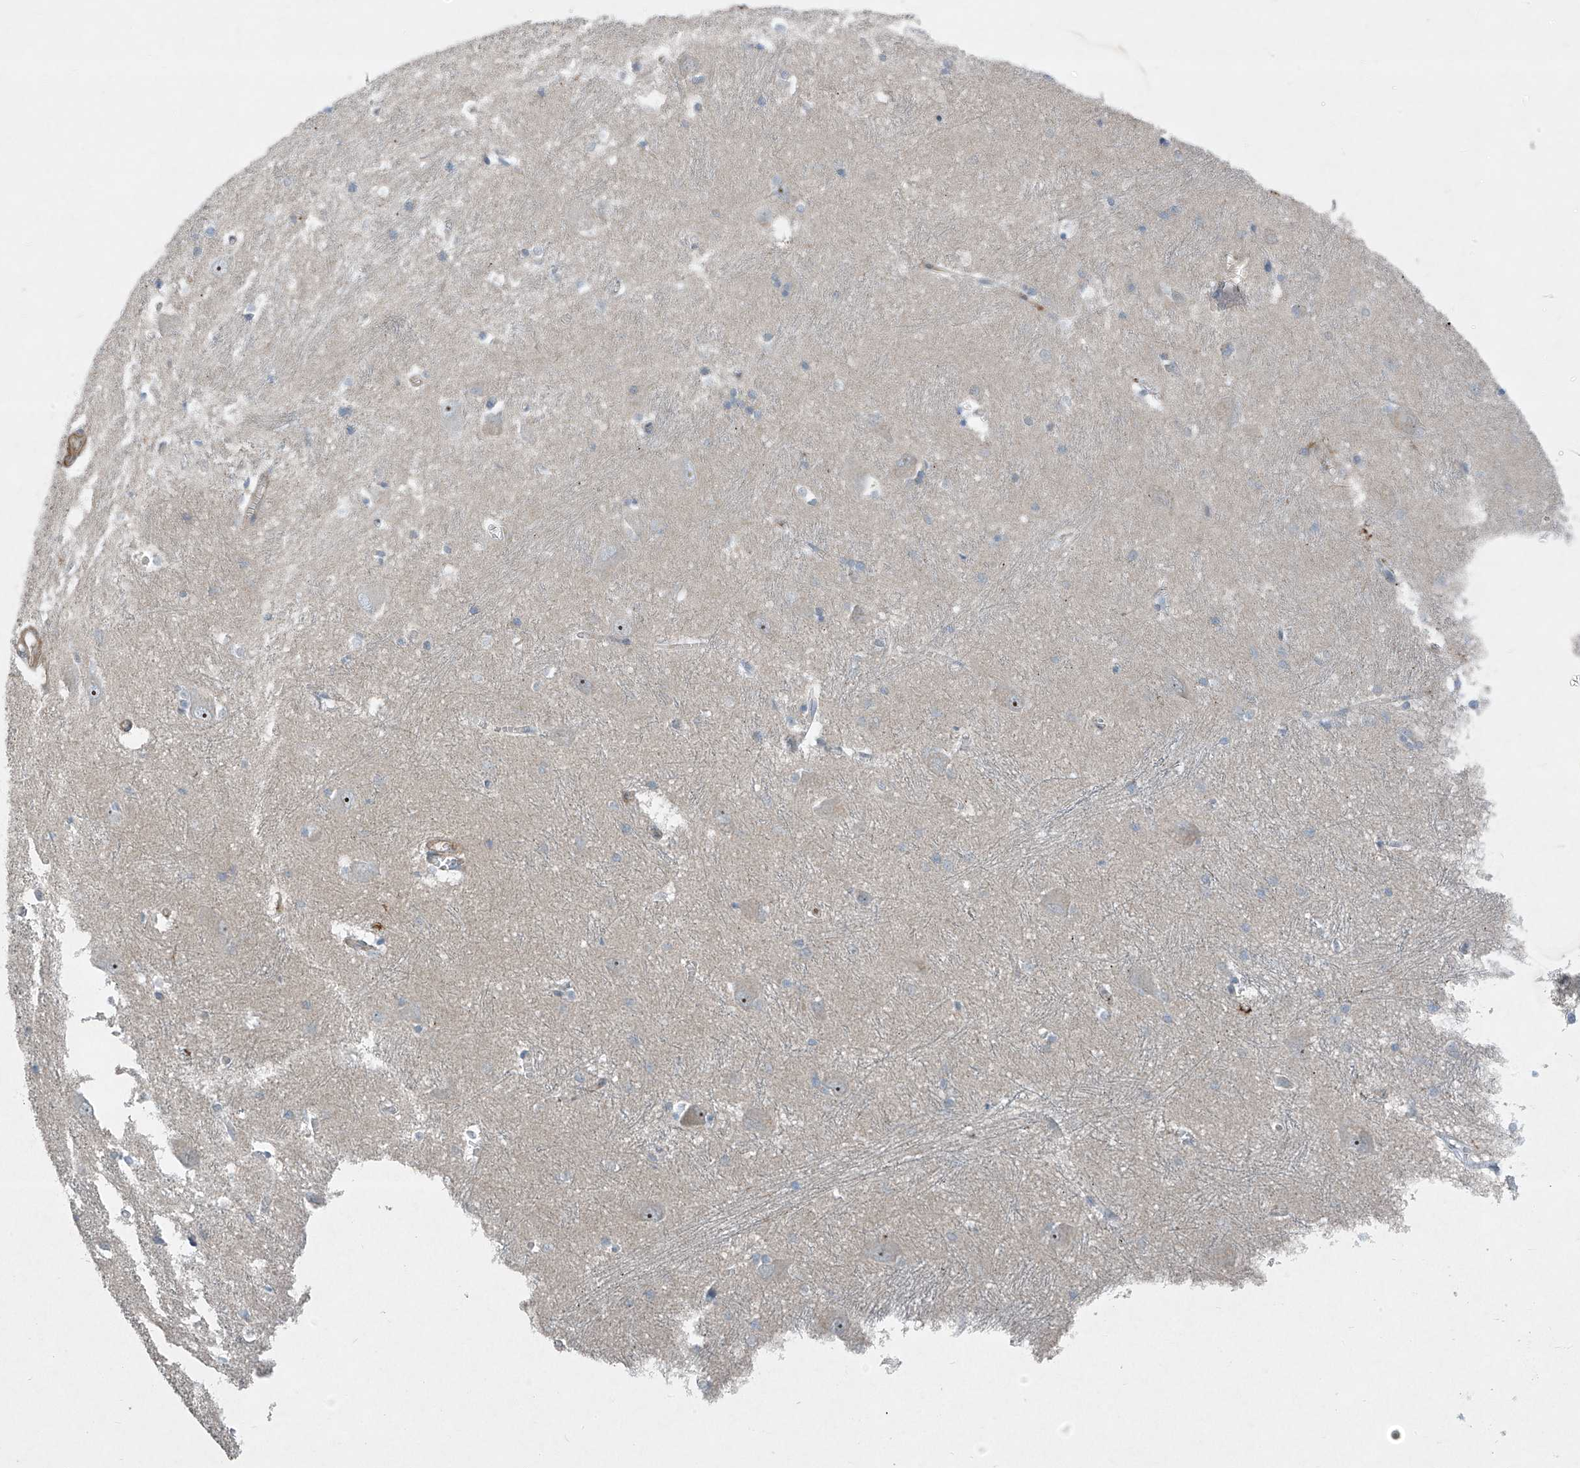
{"staining": {"intensity": "negative", "quantity": "none", "location": "none"}, "tissue": "caudate", "cell_type": "Glial cells", "image_type": "normal", "snomed": [{"axis": "morphology", "description": "Normal tissue, NOS"}, {"axis": "topography", "description": "Lateral ventricle wall"}], "caption": "This is a image of immunohistochemistry (IHC) staining of normal caudate, which shows no positivity in glial cells. Brightfield microscopy of immunohistochemistry stained with DAB (brown) and hematoxylin (blue), captured at high magnification.", "gene": "PPCS", "patient": {"sex": "male", "age": 37}}